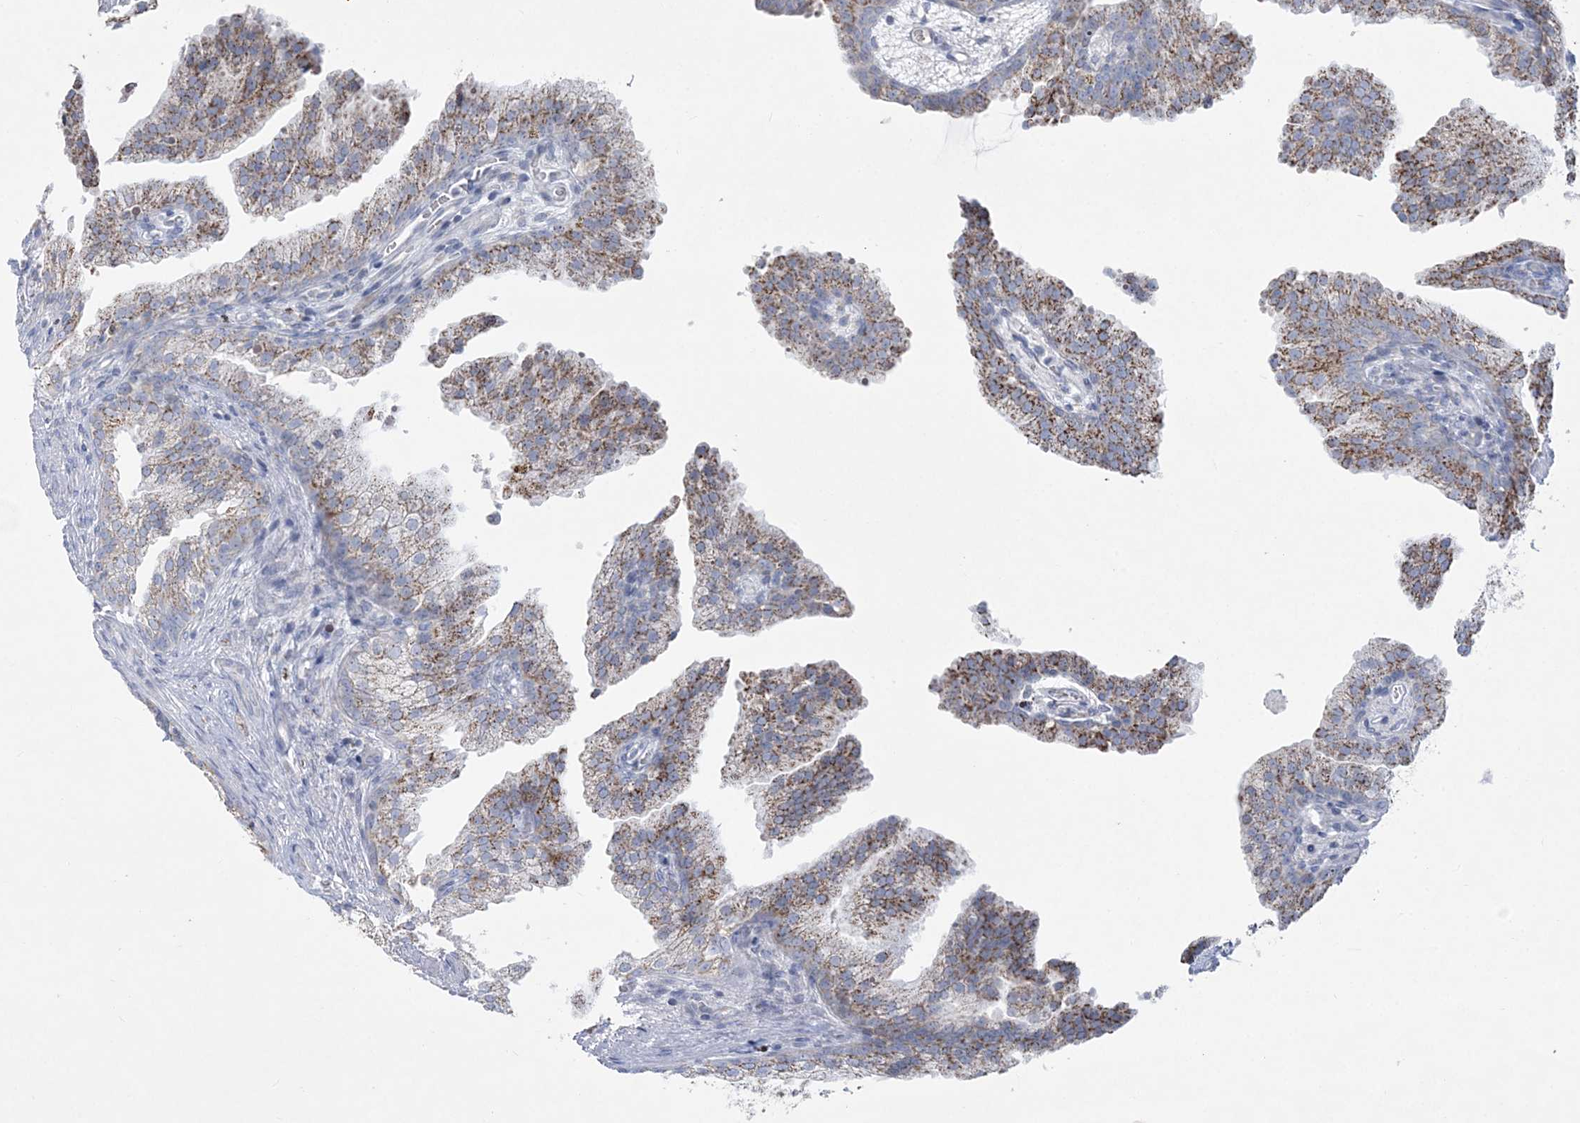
{"staining": {"intensity": "moderate", "quantity": "25%-75%", "location": "cytoplasmic/membranous"}, "tissue": "prostate cancer", "cell_type": "Tumor cells", "image_type": "cancer", "snomed": [{"axis": "morphology", "description": "Adenocarcinoma, High grade"}, {"axis": "topography", "description": "Prostate"}], "caption": "Brown immunohistochemical staining in human adenocarcinoma (high-grade) (prostate) exhibits moderate cytoplasmic/membranous positivity in approximately 25%-75% of tumor cells.", "gene": "TBC1D7", "patient": {"sex": "male", "age": 62}}